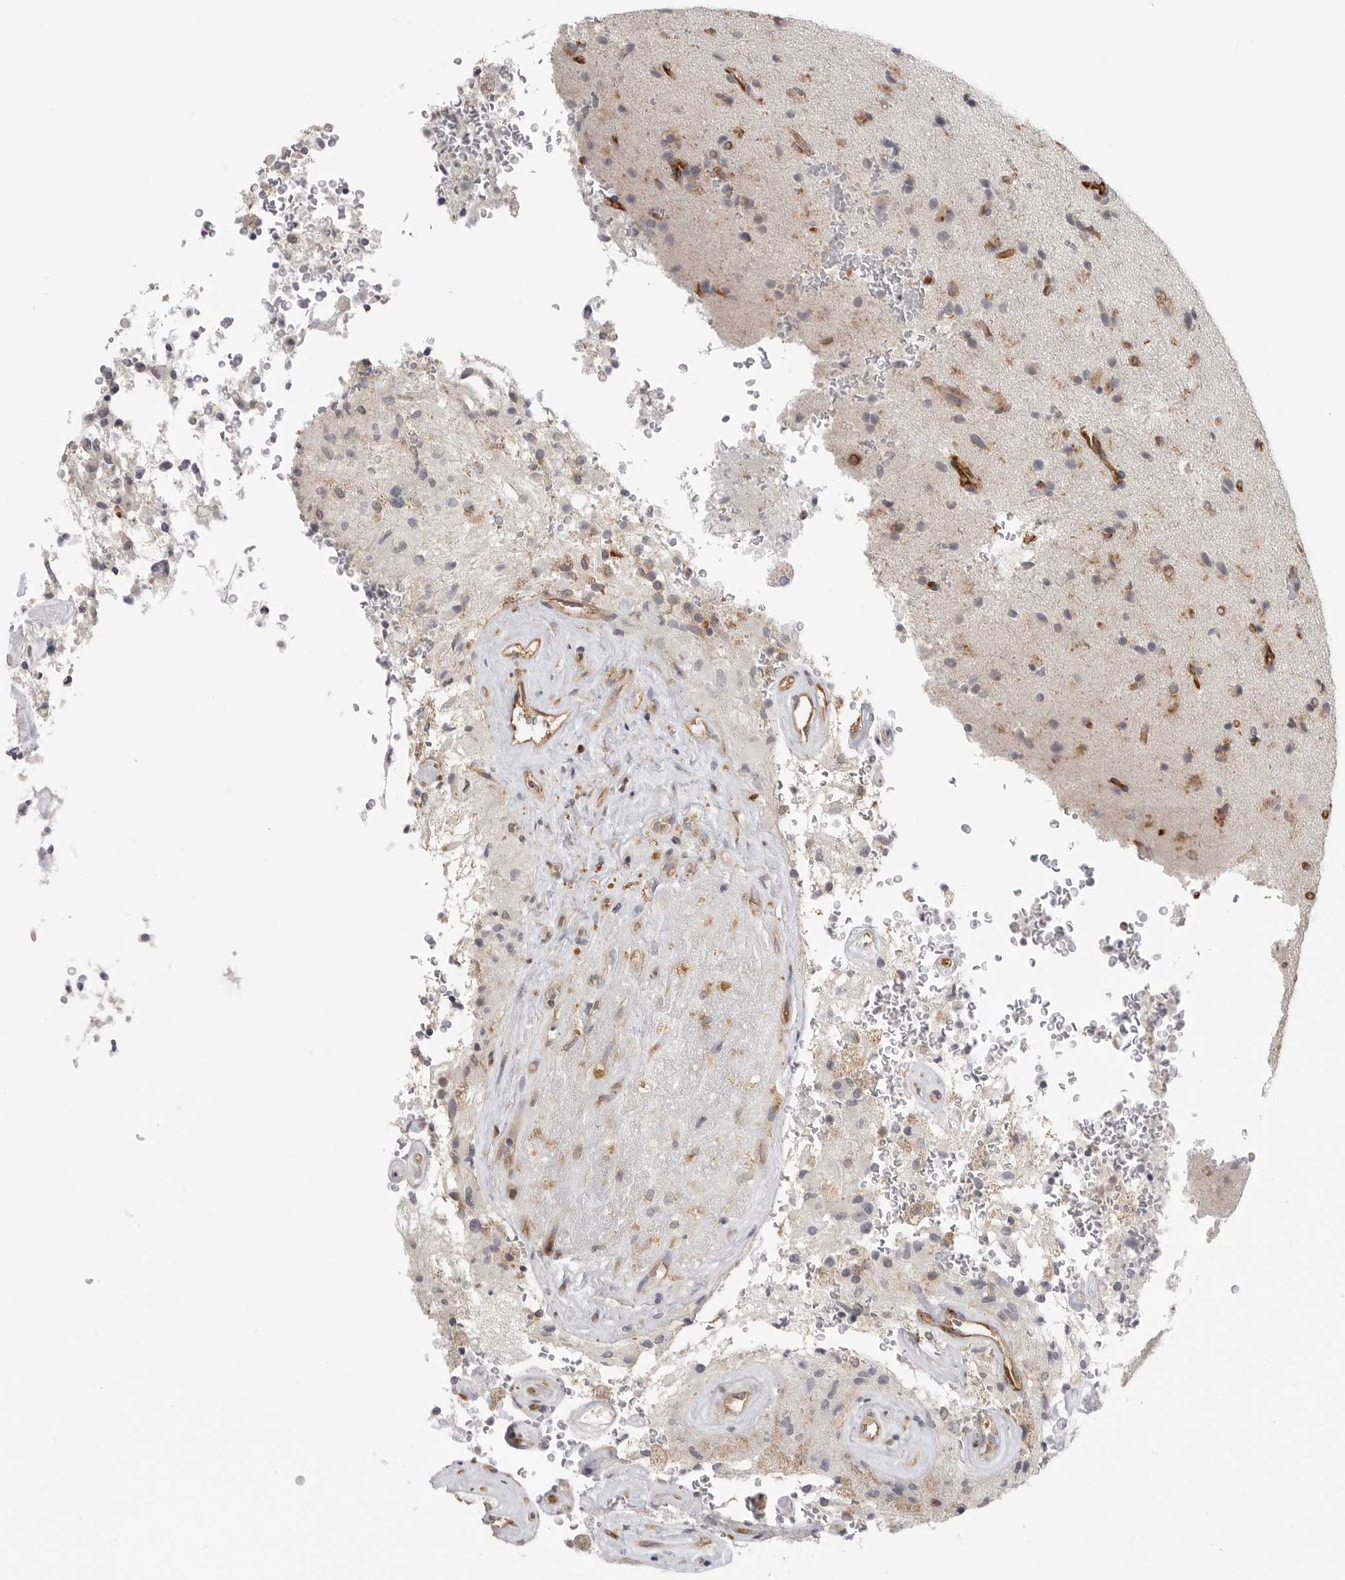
{"staining": {"intensity": "negative", "quantity": "none", "location": "none"}, "tissue": "glioma", "cell_type": "Tumor cells", "image_type": "cancer", "snomed": [{"axis": "morphology", "description": "Glioma, malignant, High grade"}, {"axis": "topography", "description": "Brain"}], "caption": "Tumor cells show no significant expression in malignant glioma (high-grade). (DAB (3,3'-diaminobenzidine) immunohistochemistry with hematoxylin counter stain).", "gene": "IFNGR1", "patient": {"sex": "male", "age": 72}}